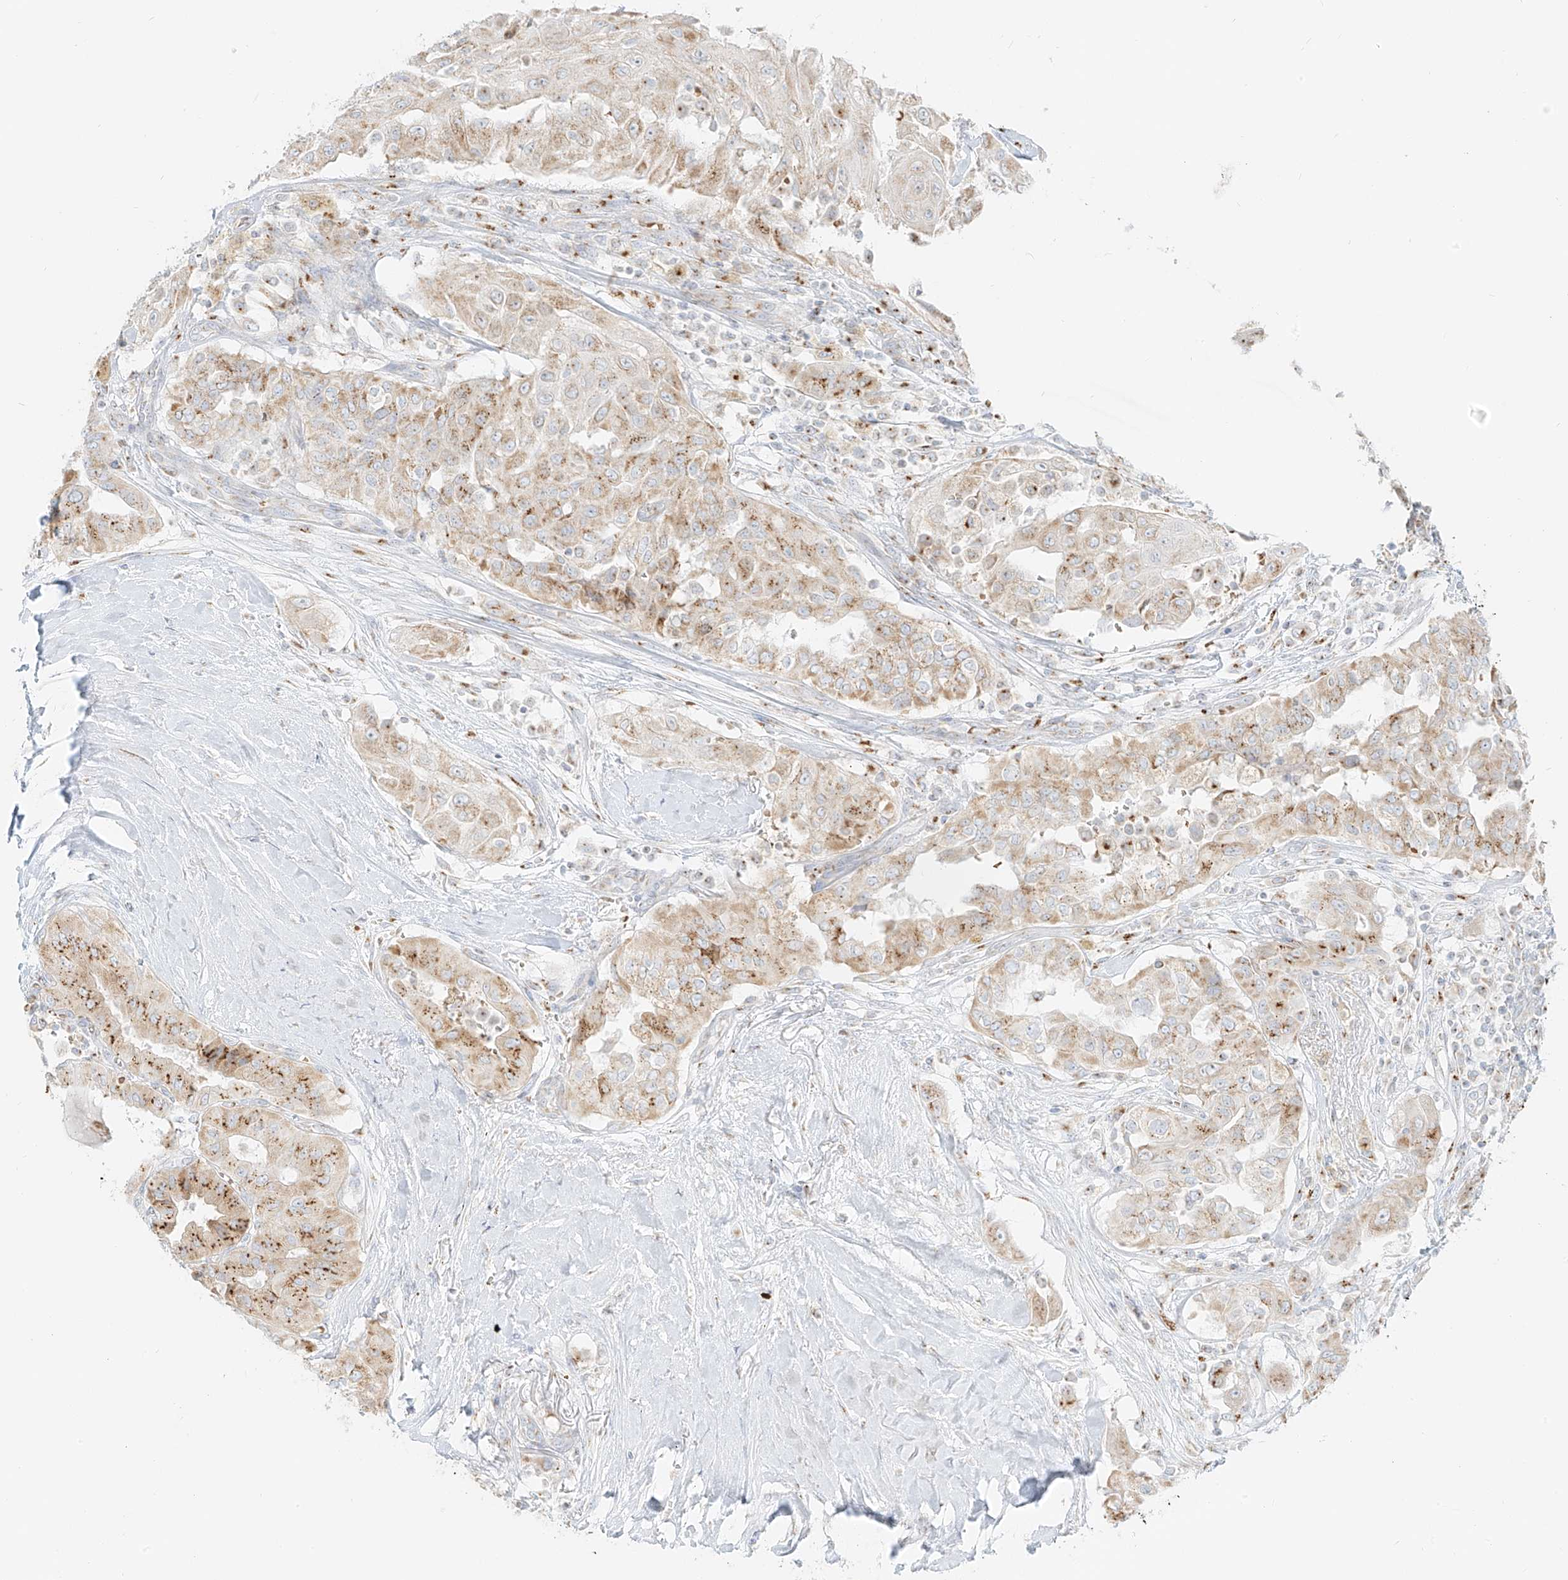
{"staining": {"intensity": "moderate", "quantity": ">75%", "location": "cytoplasmic/membranous"}, "tissue": "thyroid cancer", "cell_type": "Tumor cells", "image_type": "cancer", "snomed": [{"axis": "morphology", "description": "Papillary adenocarcinoma, NOS"}, {"axis": "topography", "description": "Thyroid gland"}], "caption": "This image displays IHC staining of human papillary adenocarcinoma (thyroid), with medium moderate cytoplasmic/membranous expression in about >75% of tumor cells.", "gene": "TMEM87B", "patient": {"sex": "female", "age": 59}}